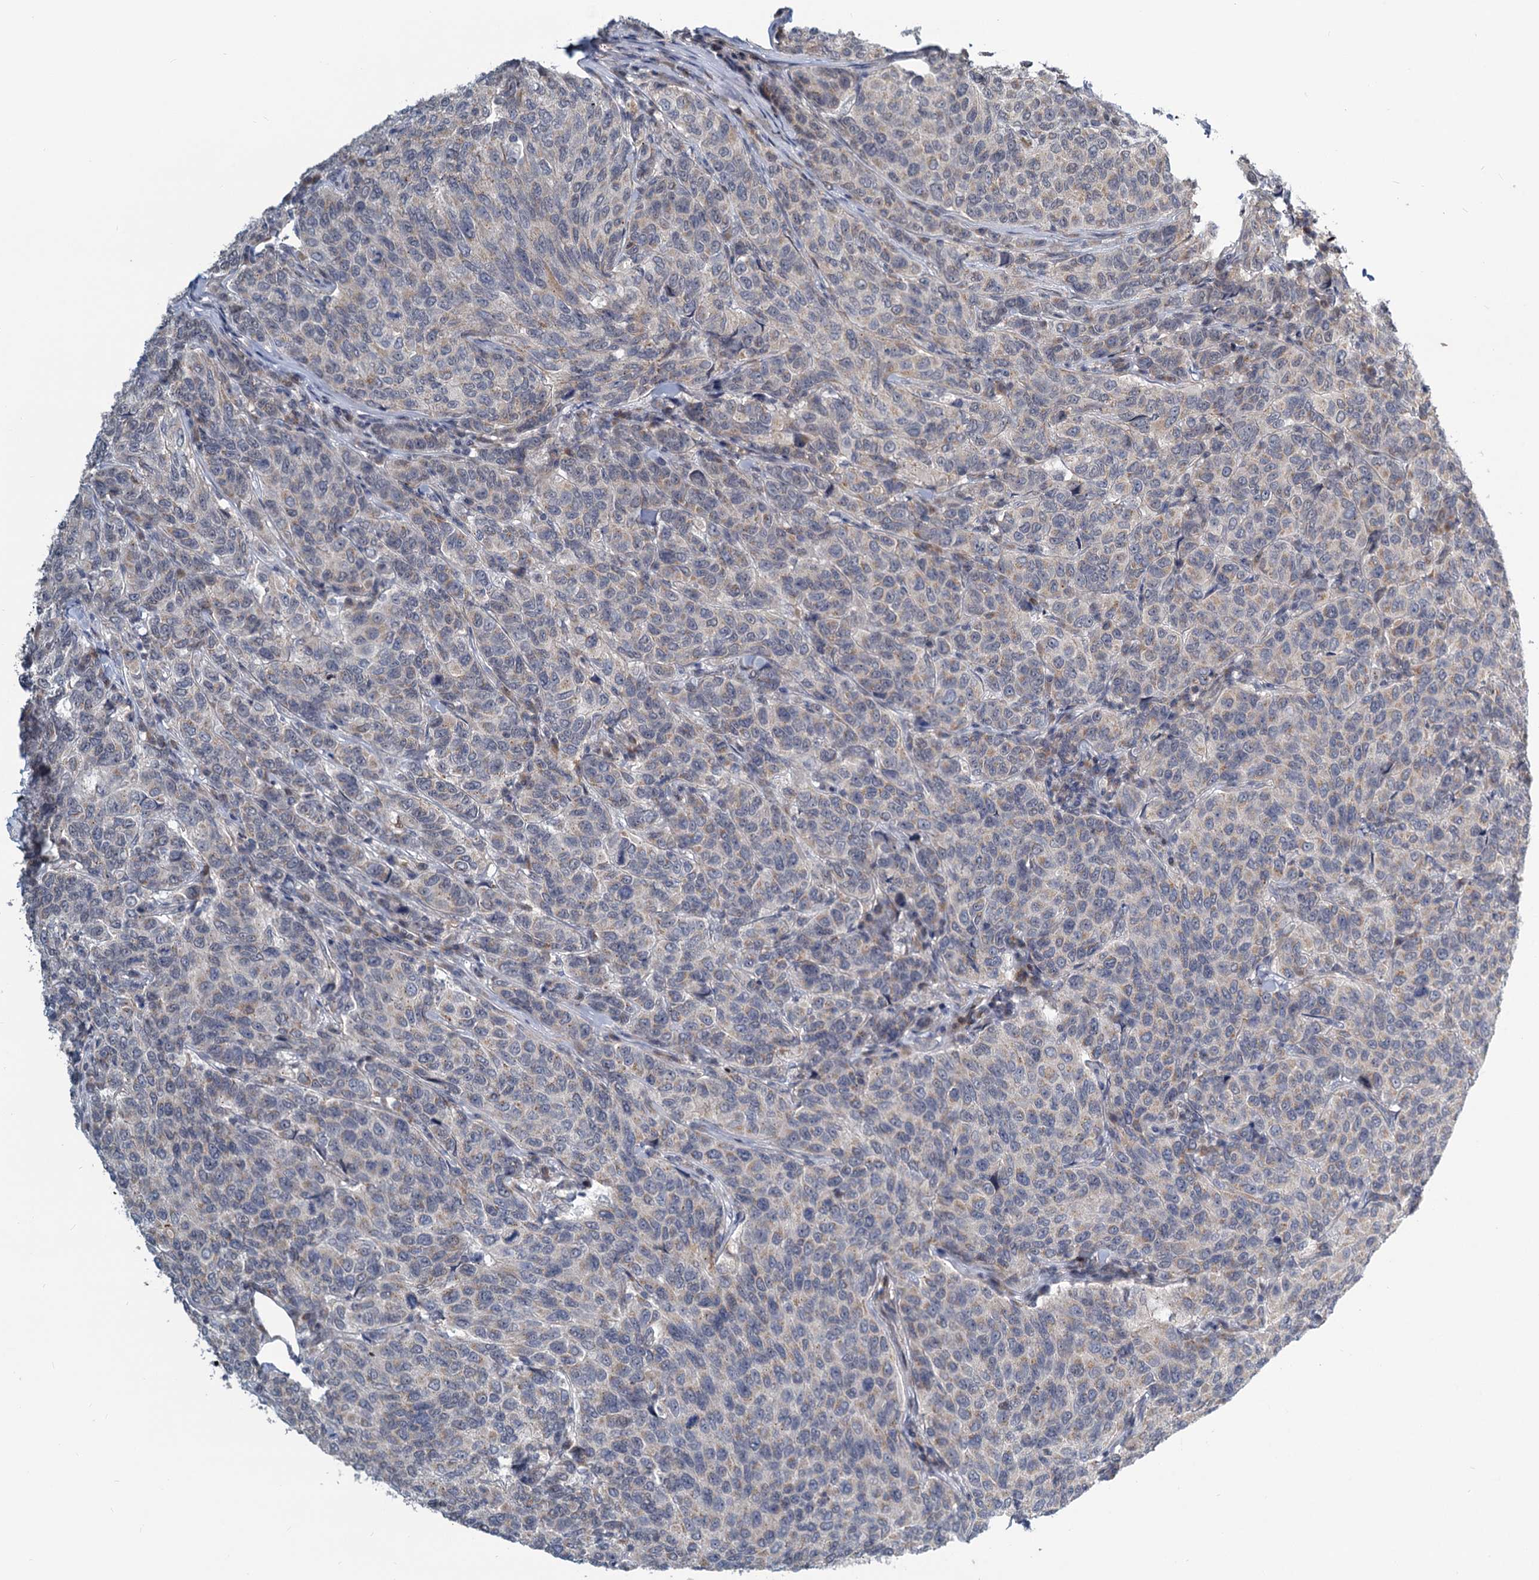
{"staining": {"intensity": "weak", "quantity": "<25%", "location": "cytoplasmic/membranous"}, "tissue": "breast cancer", "cell_type": "Tumor cells", "image_type": "cancer", "snomed": [{"axis": "morphology", "description": "Duct carcinoma"}, {"axis": "topography", "description": "Breast"}], "caption": "Immunohistochemistry micrograph of breast cancer stained for a protein (brown), which exhibits no staining in tumor cells.", "gene": "STAP1", "patient": {"sex": "female", "age": 55}}